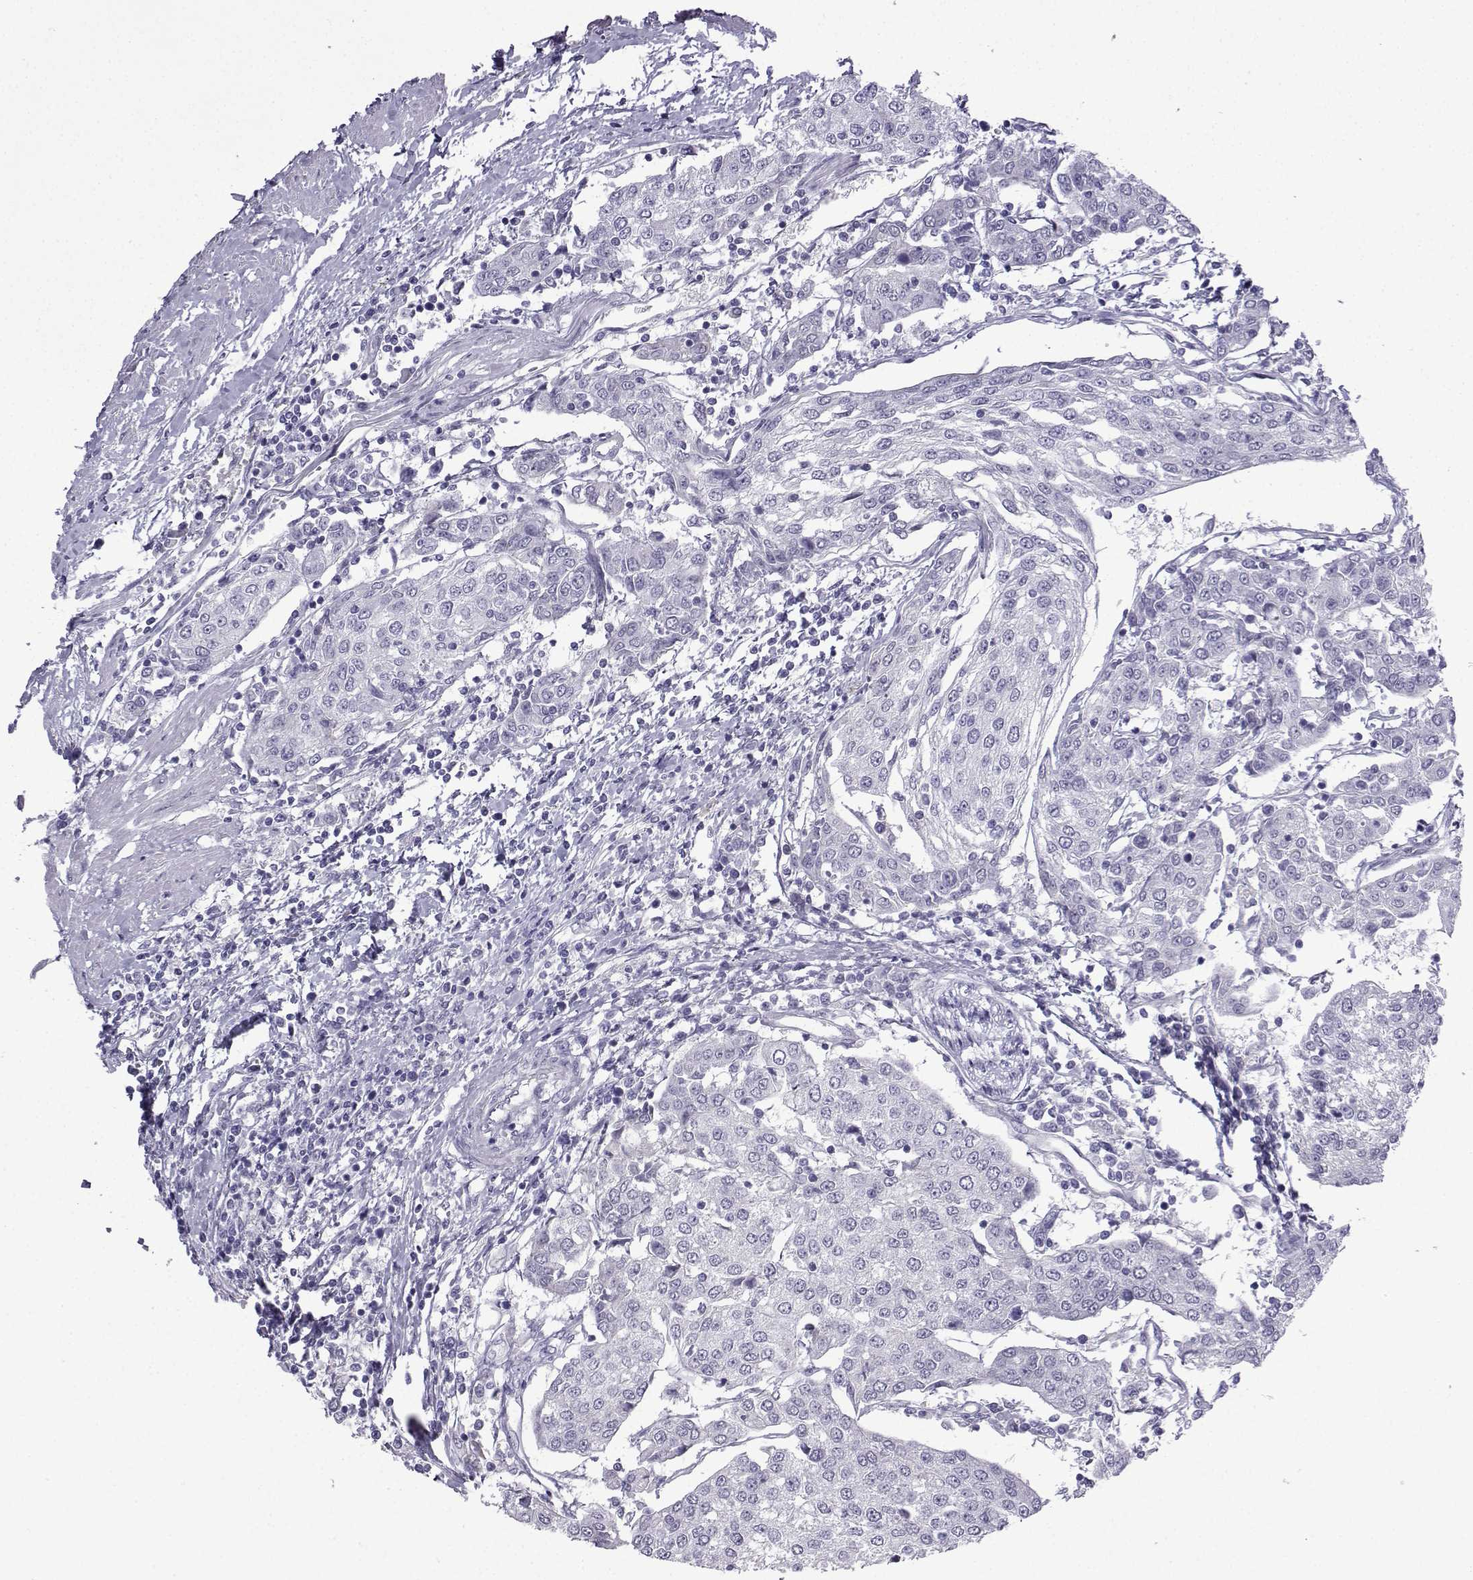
{"staining": {"intensity": "negative", "quantity": "none", "location": "none"}, "tissue": "urothelial cancer", "cell_type": "Tumor cells", "image_type": "cancer", "snomed": [{"axis": "morphology", "description": "Urothelial carcinoma, High grade"}, {"axis": "topography", "description": "Urinary bladder"}], "caption": "Immunohistochemistry micrograph of neoplastic tissue: human urothelial cancer stained with DAB (3,3'-diaminobenzidine) exhibits no significant protein positivity in tumor cells.", "gene": "CFAP53", "patient": {"sex": "female", "age": 85}}